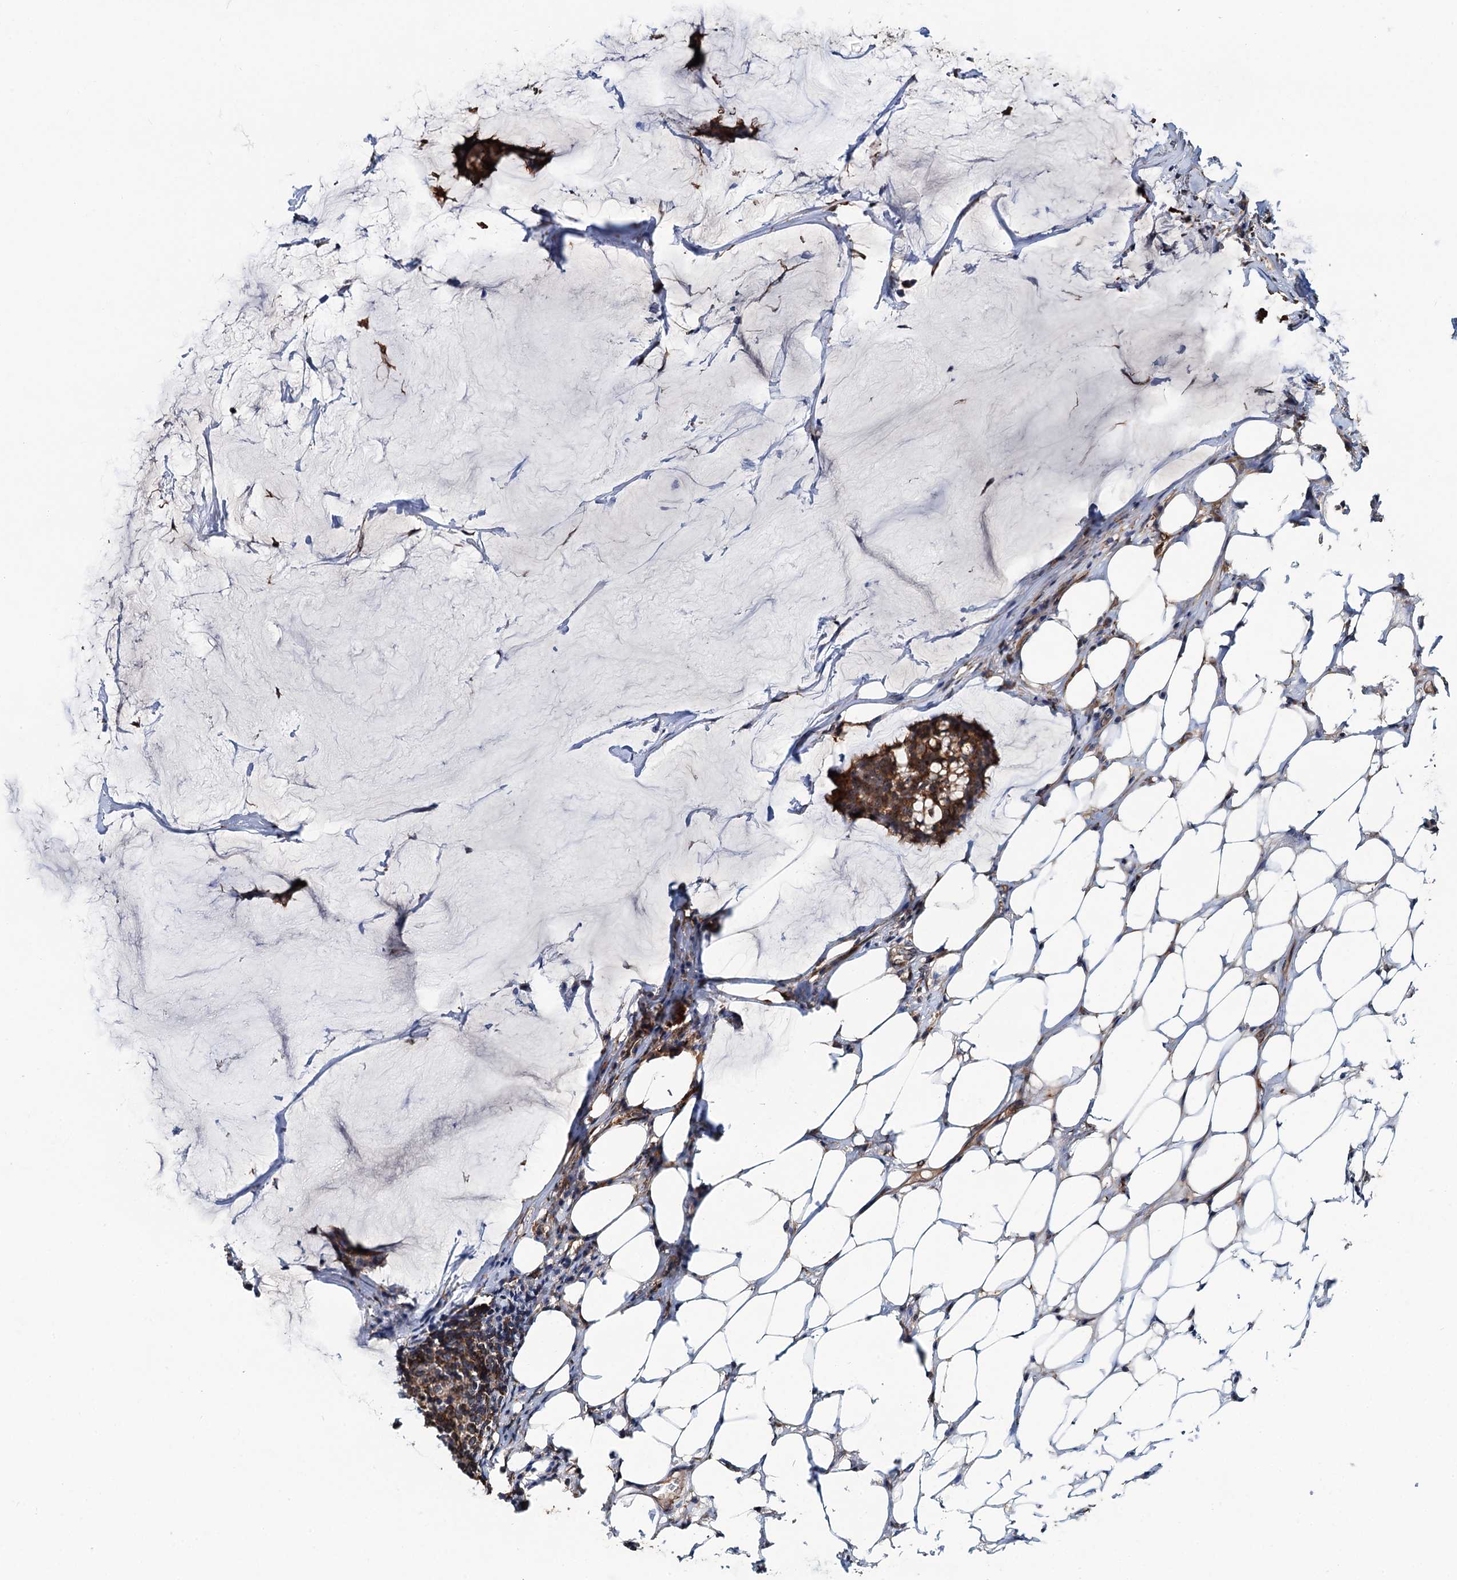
{"staining": {"intensity": "strong", "quantity": ">75%", "location": "cytoplasmic/membranous"}, "tissue": "breast cancer", "cell_type": "Tumor cells", "image_type": "cancer", "snomed": [{"axis": "morphology", "description": "Duct carcinoma"}, {"axis": "topography", "description": "Breast"}], "caption": "Invasive ductal carcinoma (breast) stained with DAB immunohistochemistry exhibits high levels of strong cytoplasmic/membranous expression in approximately >75% of tumor cells. (Stains: DAB (3,3'-diaminobenzidine) in brown, nuclei in blue, Microscopy: brightfield microscopy at high magnification).", "gene": "USP6NL", "patient": {"sex": "female", "age": 93}}